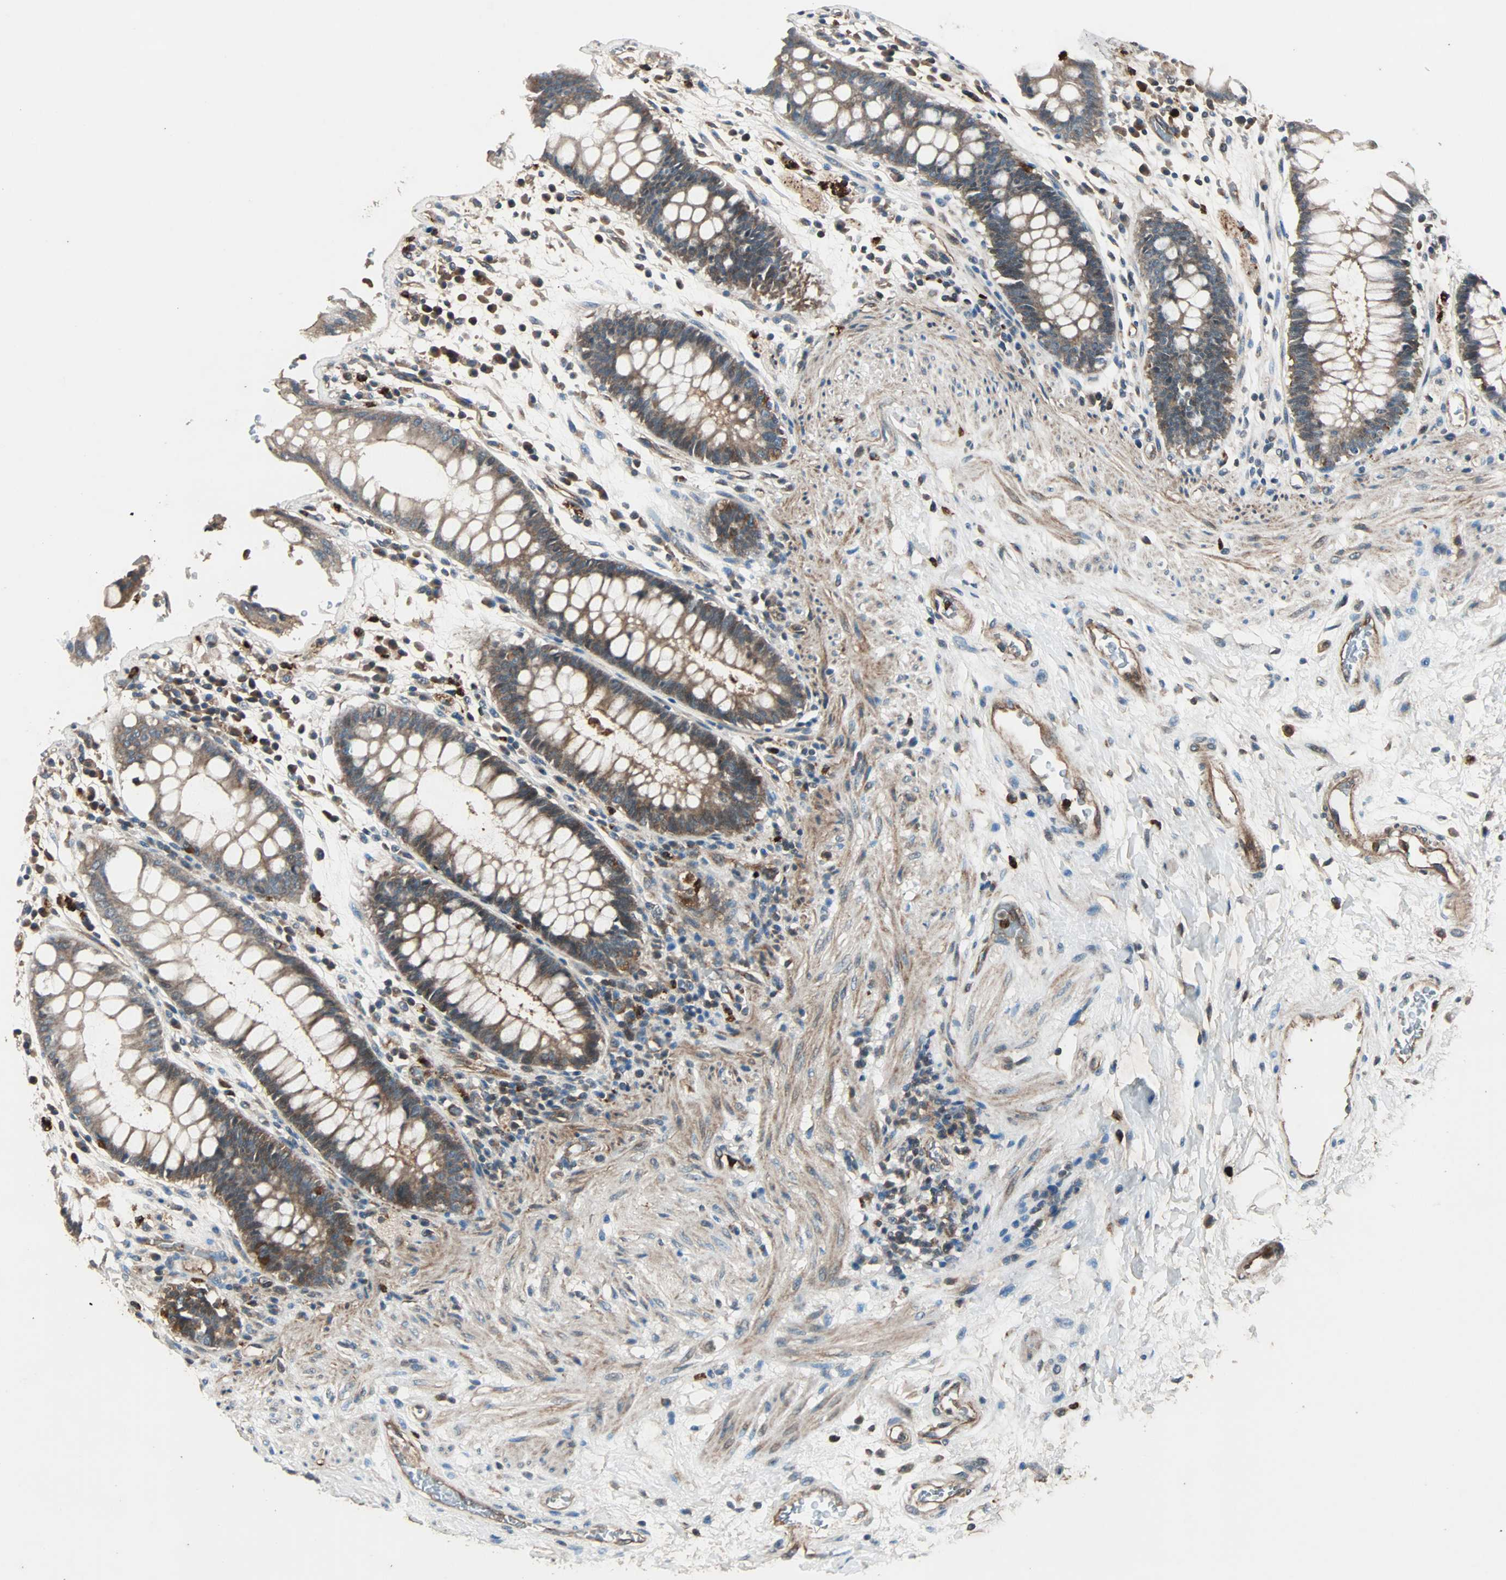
{"staining": {"intensity": "moderate", "quantity": ">75%", "location": "cytoplasmic/membranous"}, "tissue": "rectum", "cell_type": "Glandular cells", "image_type": "normal", "snomed": [{"axis": "morphology", "description": "Normal tissue, NOS"}, {"axis": "topography", "description": "Rectum"}], "caption": "An immunohistochemistry (IHC) photomicrograph of normal tissue is shown. Protein staining in brown highlights moderate cytoplasmic/membranous positivity in rectum within glandular cells. The staining is performed using DAB brown chromogen to label protein expression. The nuclei are counter-stained blue using hematoxylin.", "gene": "GCK", "patient": {"sex": "female", "age": 46}}